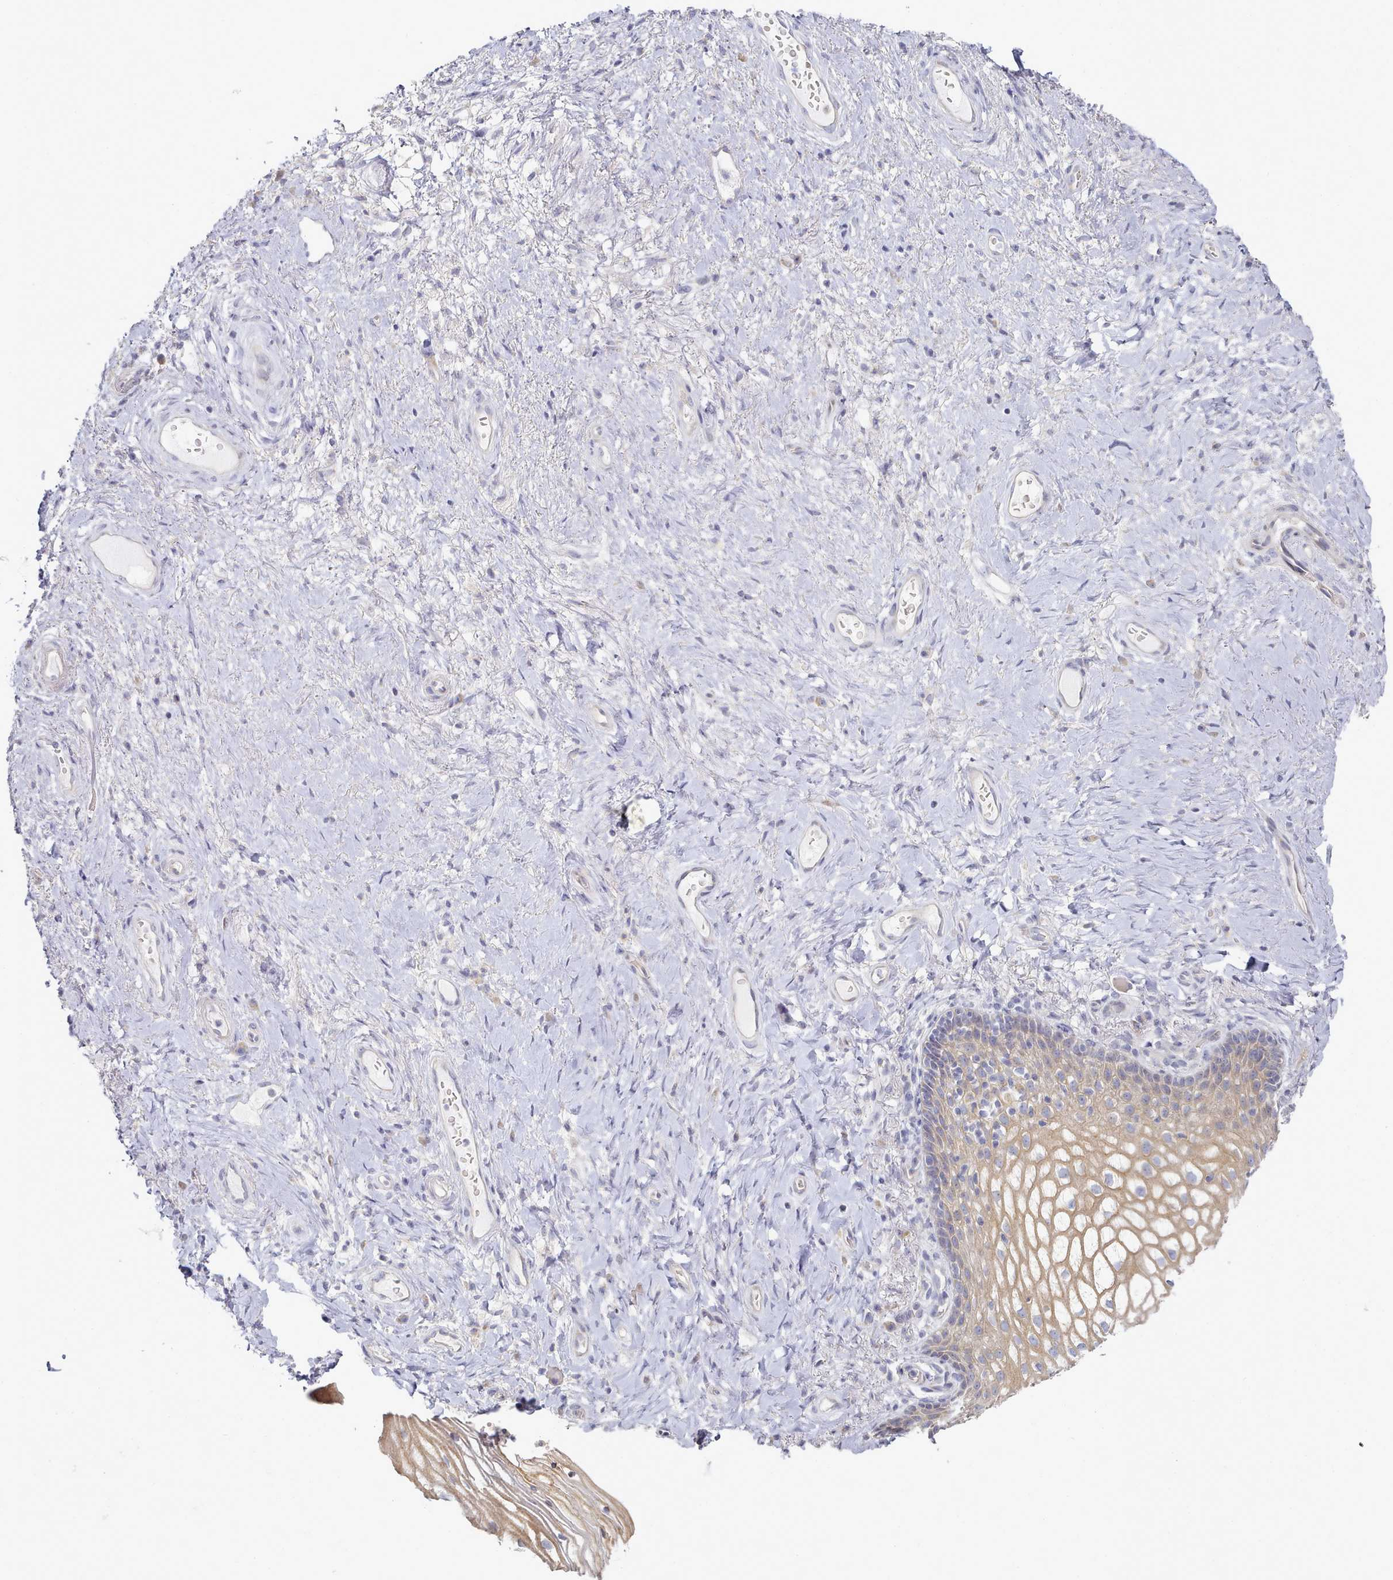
{"staining": {"intensity": "moderate", "quantity": ">75%", "location": "cytoplasmic/membranous"}, "tissue": "vagina", "cell_type": "Squamous epithelial cells", "image_type": "normal", "snomed": [{"axis": "morphology", "description": "Normal tissue, NOS"}, {"axis": "topography", "description": "Vagina"}], "caption": "Immunohistochemistry (IHC) (DAB) staining of normal human vagina exhibits moderate cytoplasmic/membranous protein staining in about >75% of squamous epithelial cells. Immunohistochemistry (IHC) stains the protein of interest in brown and the nuclei are stained blue.", "gene": "TYW1B", "patient": {"sex": "female", "age": 60}}